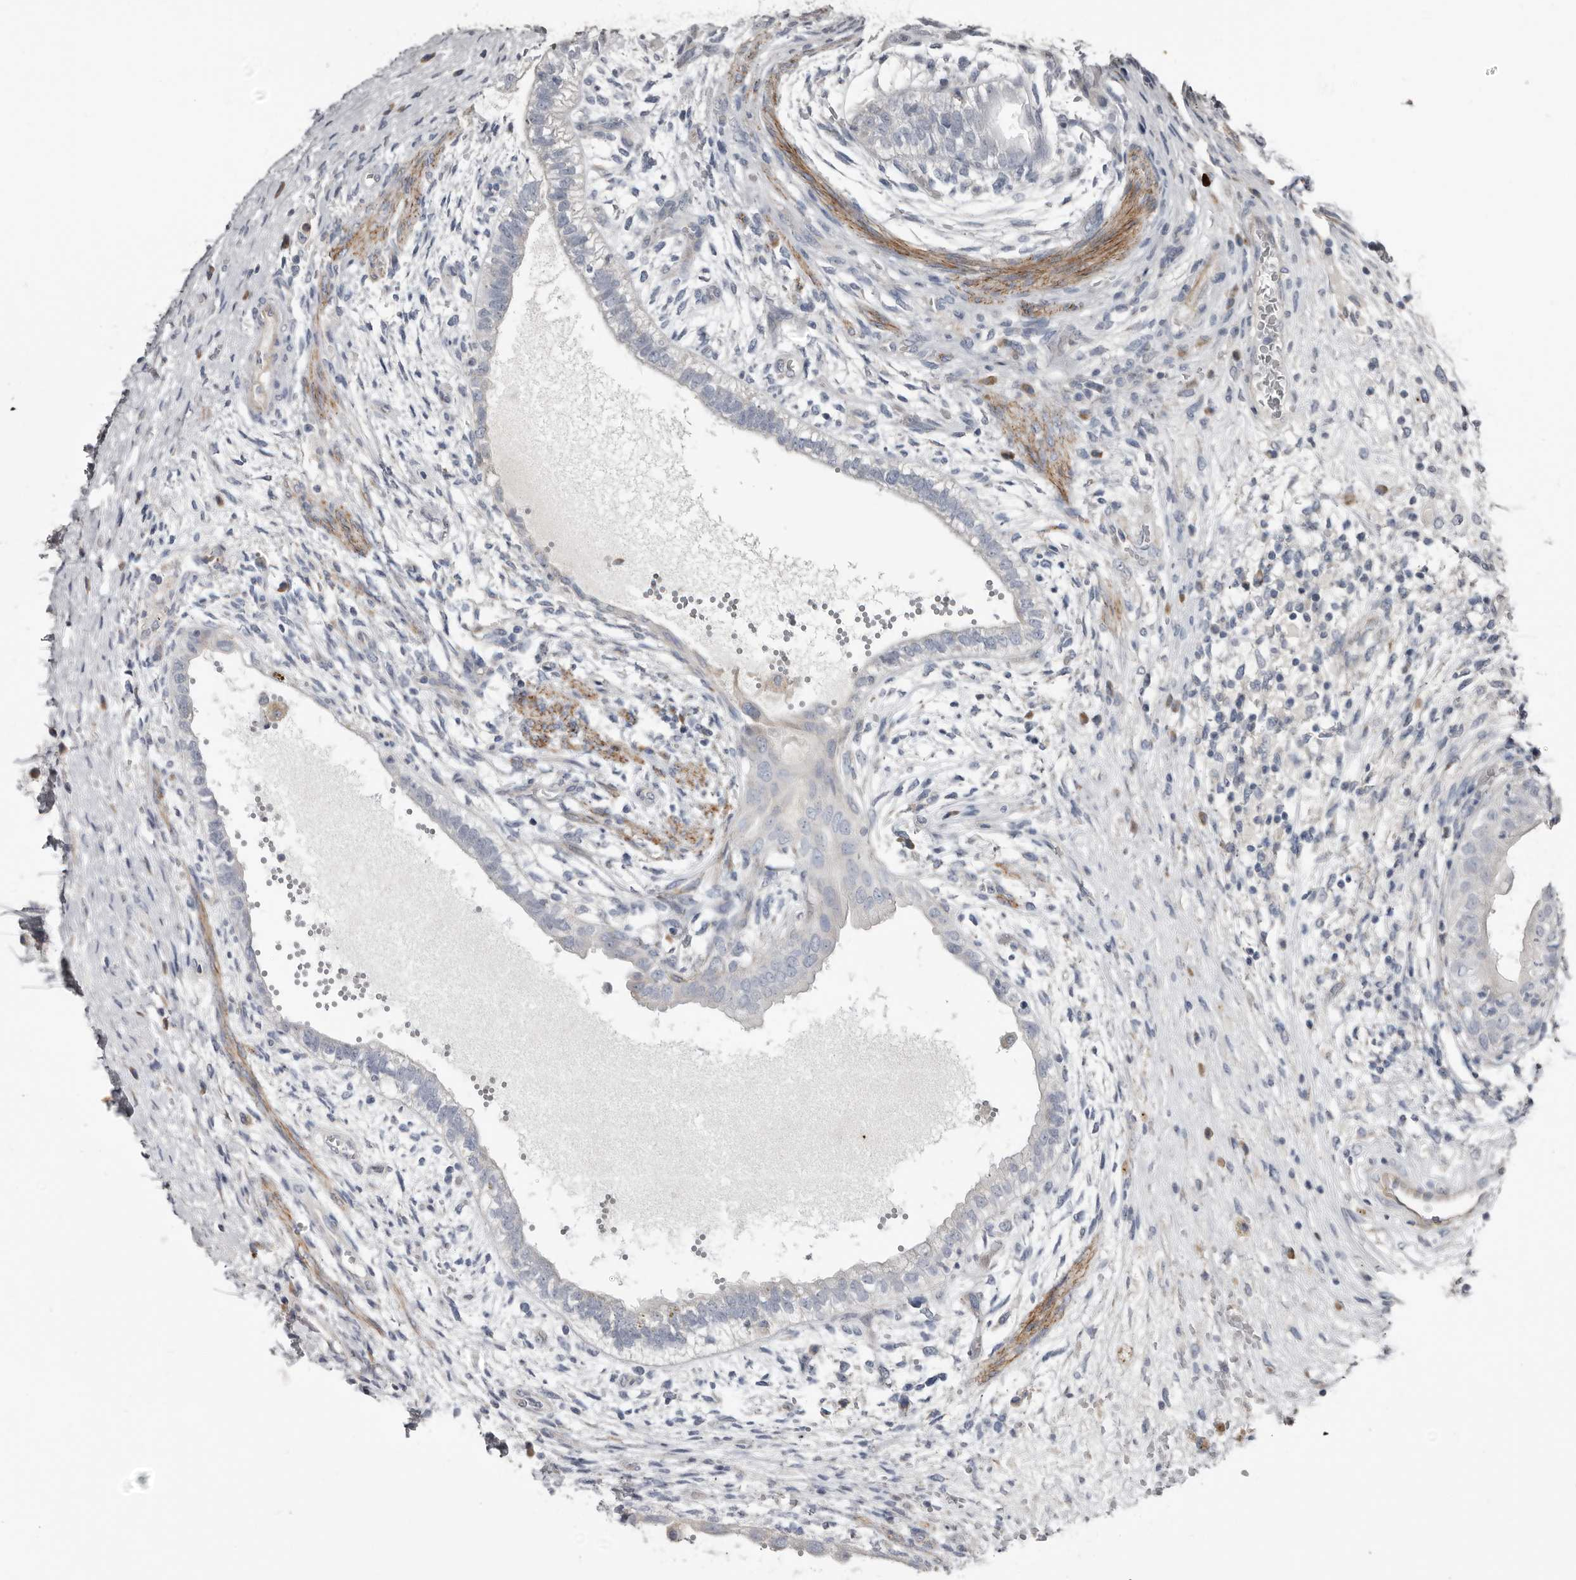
{"staining": {"intensity": "negative", "quantity": "none", "location": "none"}, "tissue": "testis cancer", "cell_type": "Tumor cells", "image_type": "cancer", "snomed": [{"axis": "morphology", "description": "Carcinoma, Embryonal, NOS"}, {"axis": "topography", "description": "Testis"}], "caption": "The immunohistochemistry photomicrograph has no significant positivity in tumor cells of testis cancer (embryonal carcinoma) tissue.", "gene": "ZNF114", "patient": {"sex": "male", "age": 26}}